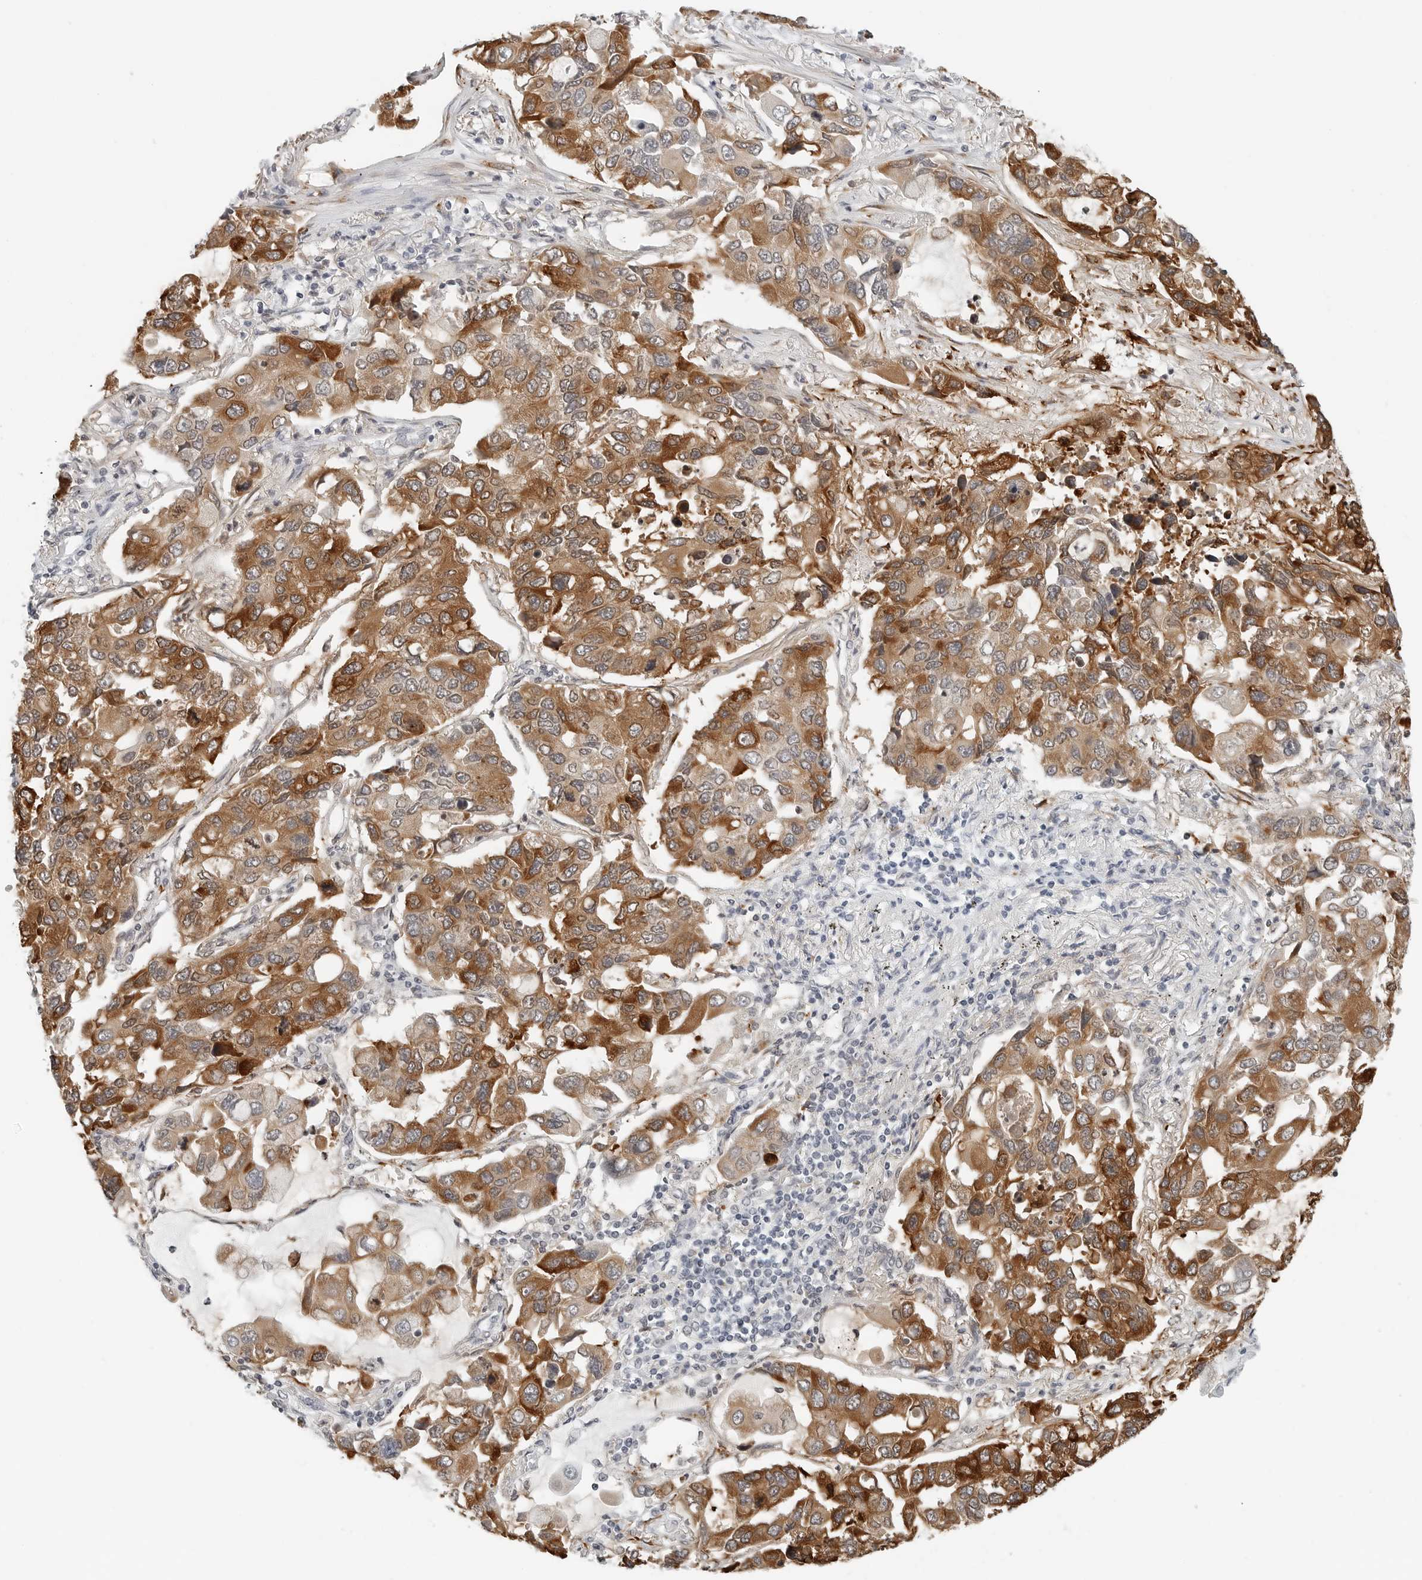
{"staining": {"intensity": "strong", "quantity": "25%-75%", "location": "cytoplasmic/membranous"}, "tissue": "lung cancer", "cell_type": "Tumor cells", "image_type": "cancer", "snomed": [{"axis": "morphology", "description": "Adenocarcinoma, NOS"}, {"axis": "topography", "description": "Lung"}], "caption": "Strong cytoplasmic/membranous protein positivity is present in approximately 25%-75% of tumor cells in lung cancer.", "gene": "P4HA2", "patient": {"sex": "male", "age": 64}}